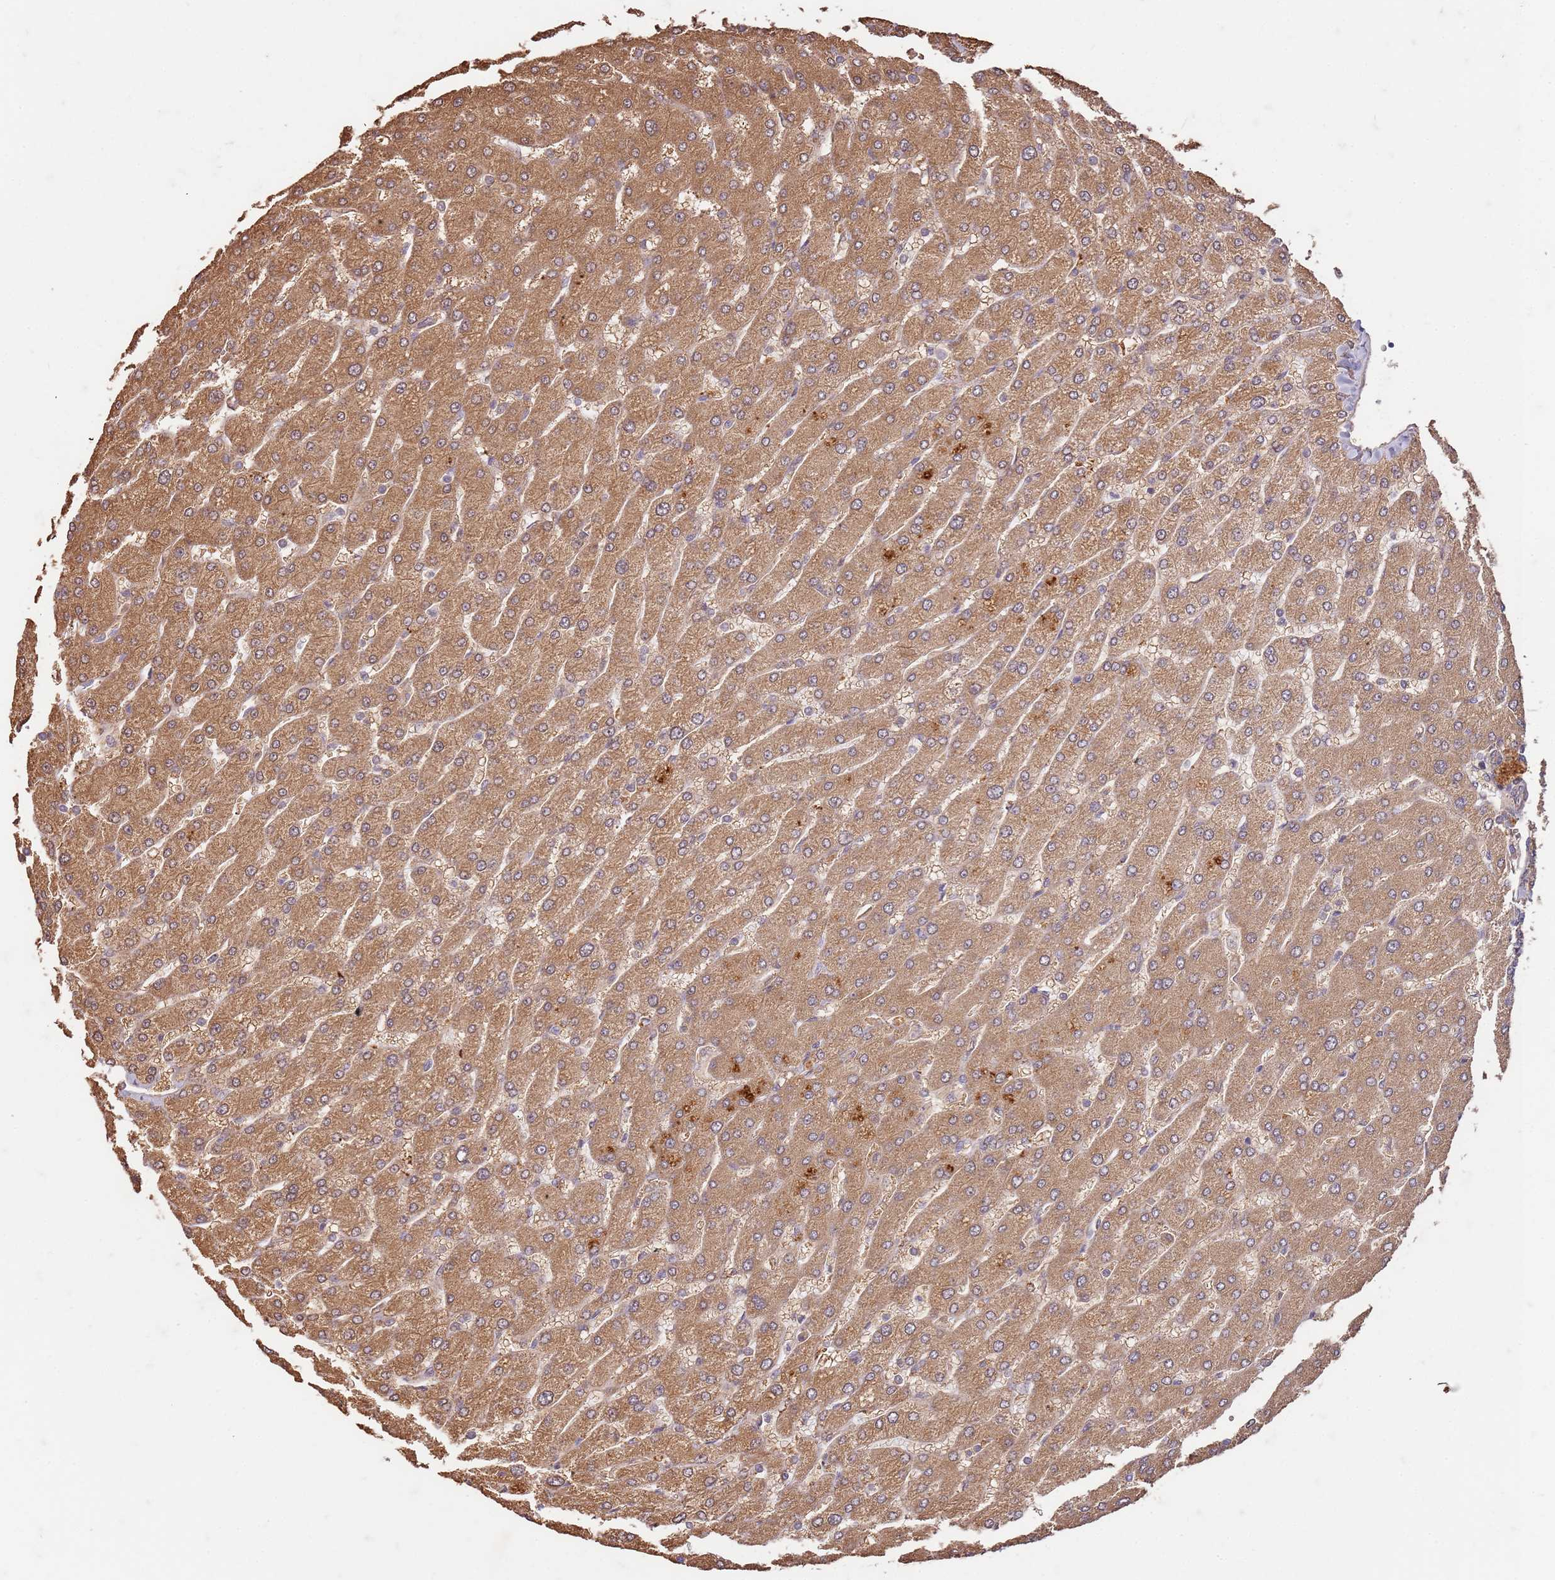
{"staining": {"intensity": "moderate", "quantity": ">75%", "location": "cytoplasmic/membranous"}, "tissue": "liver", "cell_type": "Cholangiocytes", "image_type": "normal", "snomed": [{"axis": "morphology", "description": "Normal tissue, NOS"}, {"axis": "topography", "description": "Liver"}], "caption": "A brown stain shows moderate cytoplasmic/membranous expression of a protein in cholangiocytes of benign liver. (DAB IHC, brown staining for protein, blue staining for nuclei).", "gene": "UBE3A", "patient": {"sex": "male", "age": 55}}